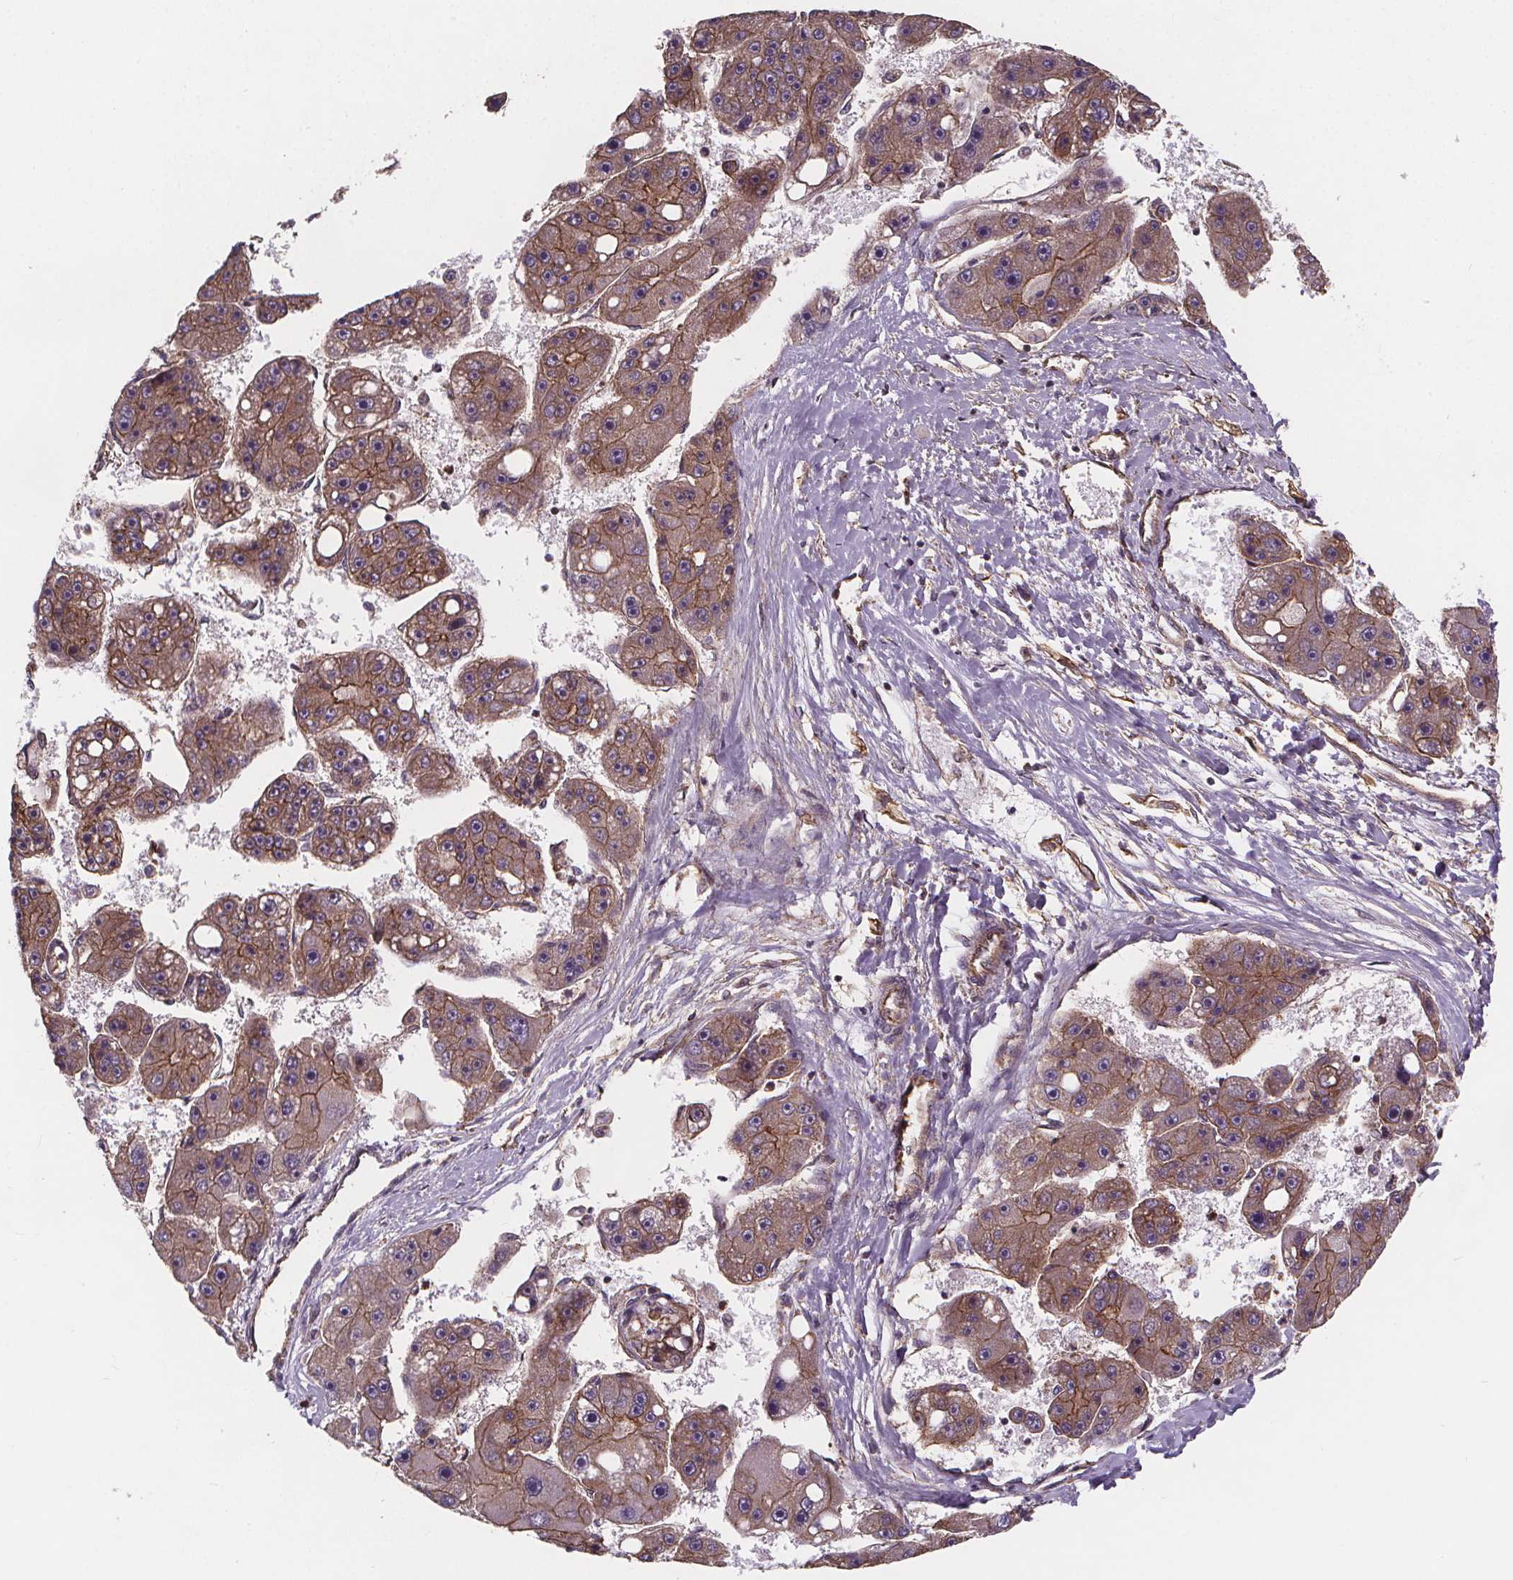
{"staining": {"intensity": "moderate", "quantity": ">75%", "location": "cytoplasmic/membranous"}, "tissue": "liver cancer", "cell_type": "Tumor cells", "image_type": "cancer", "snomed": [{"axis": "morphology", "description": "Carcinoma, Hepatocellular, NOS"}, {"axis": "topography", "description": "Liver"}], "caption": "An IHC photomicrograph of tumor tissue is shown. Protein staining in brown highlights moderate cytoplasmic/membranous positivity in hepatocellular carcinoma (liver) within tumor cells.", "gene": "CLINT1", "patient": {"sex": "female", "age": 61}}